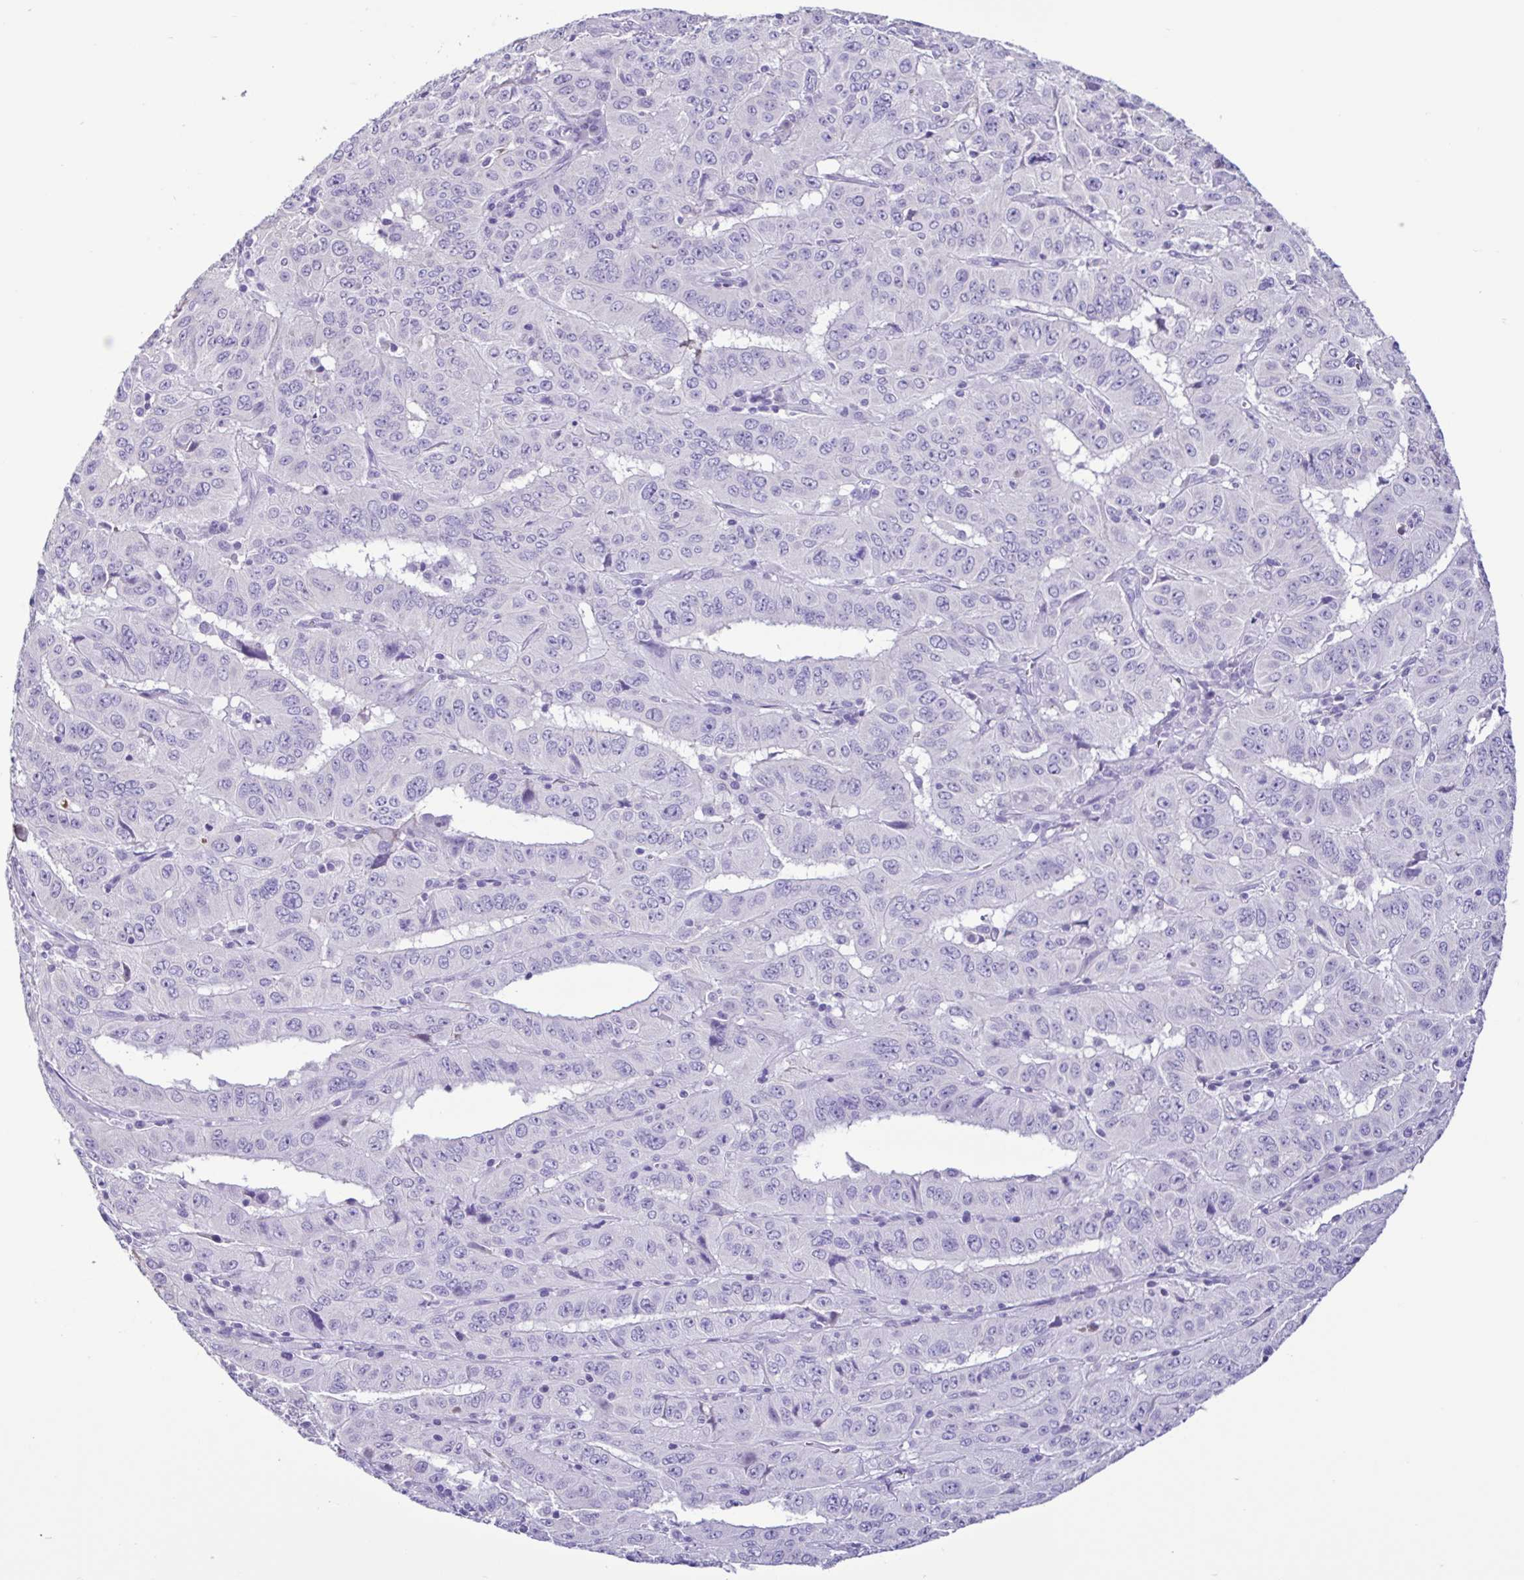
{"staining": {"intensity": "negative", "quantity": "none", "location": "none"}, "tissue": "pancreatic cancer", "cell_type": "Tumor cells", "image_type": "cancer", "snomed": [{"axis": "morphology", "description": "Adenocarcinoma, NOS"}, {"axis": "topography", "description": "Pancreas"}], "caption": "Tumor cells show no significant protein expression in pancreatic adenocarcinoma.", "gene": "CBY2", "patient": {"sex": "male", "age": 63}}